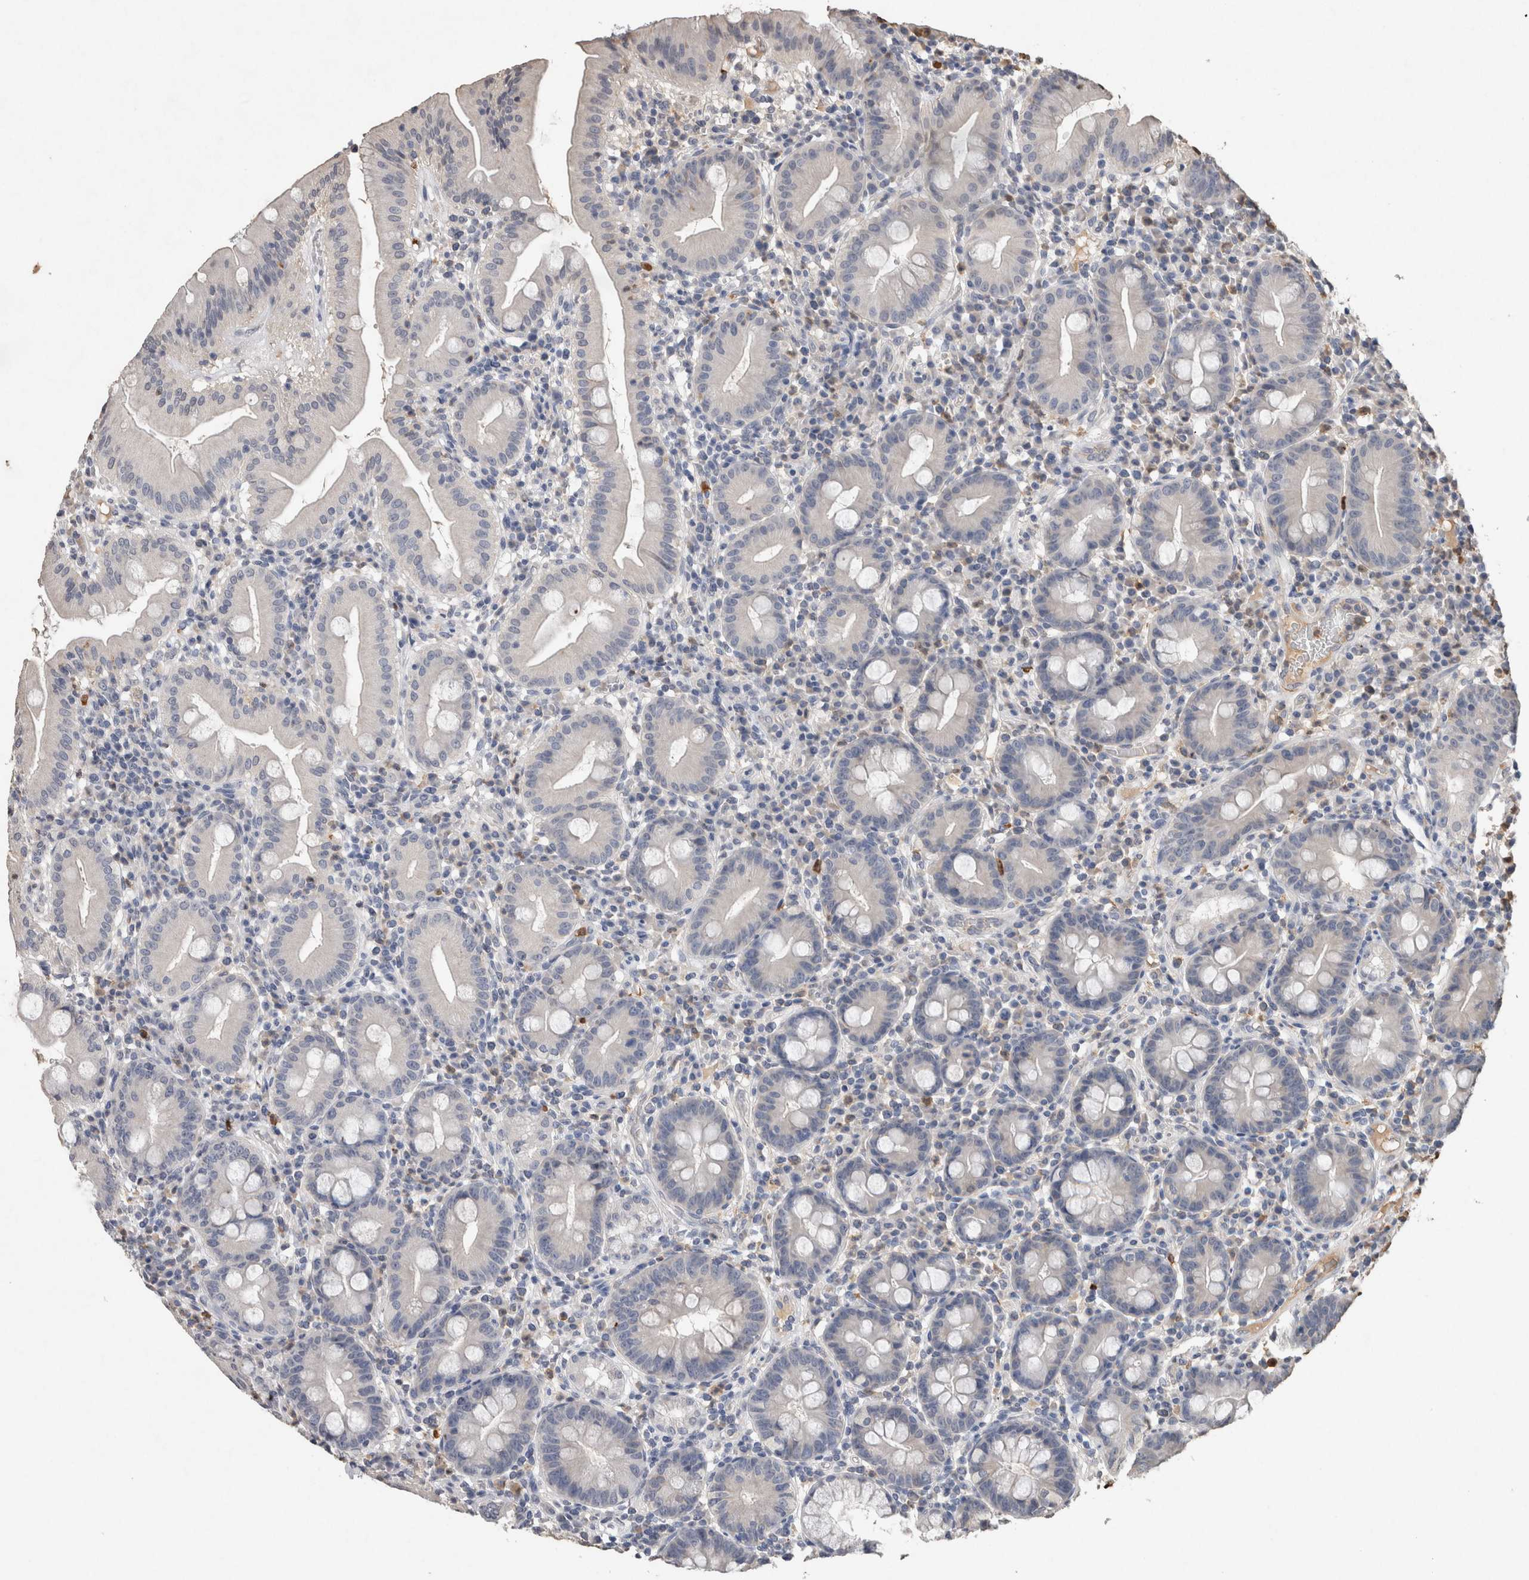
{"staining": {"intensity": "negative", "quantity": "none", "location": "none"}, "tissue": "duodenum", "cell_type": "Glandular cells", "image_type": "normal", "snomed": [{"axis": "morphology", "description": "Normal tissue, NOS"}, {"axis": "topography", "description": "Duodenum"}], "caption": "The histopathology image exhibits no staining of glandular cells in normal duodenum. (Stains: DAB IHC with hematoxylin counter stain, Microscopy: brightfield microscopy at high magnification).", "gene": "FABP7", "patient": {"sex": "male", "age": 50}}